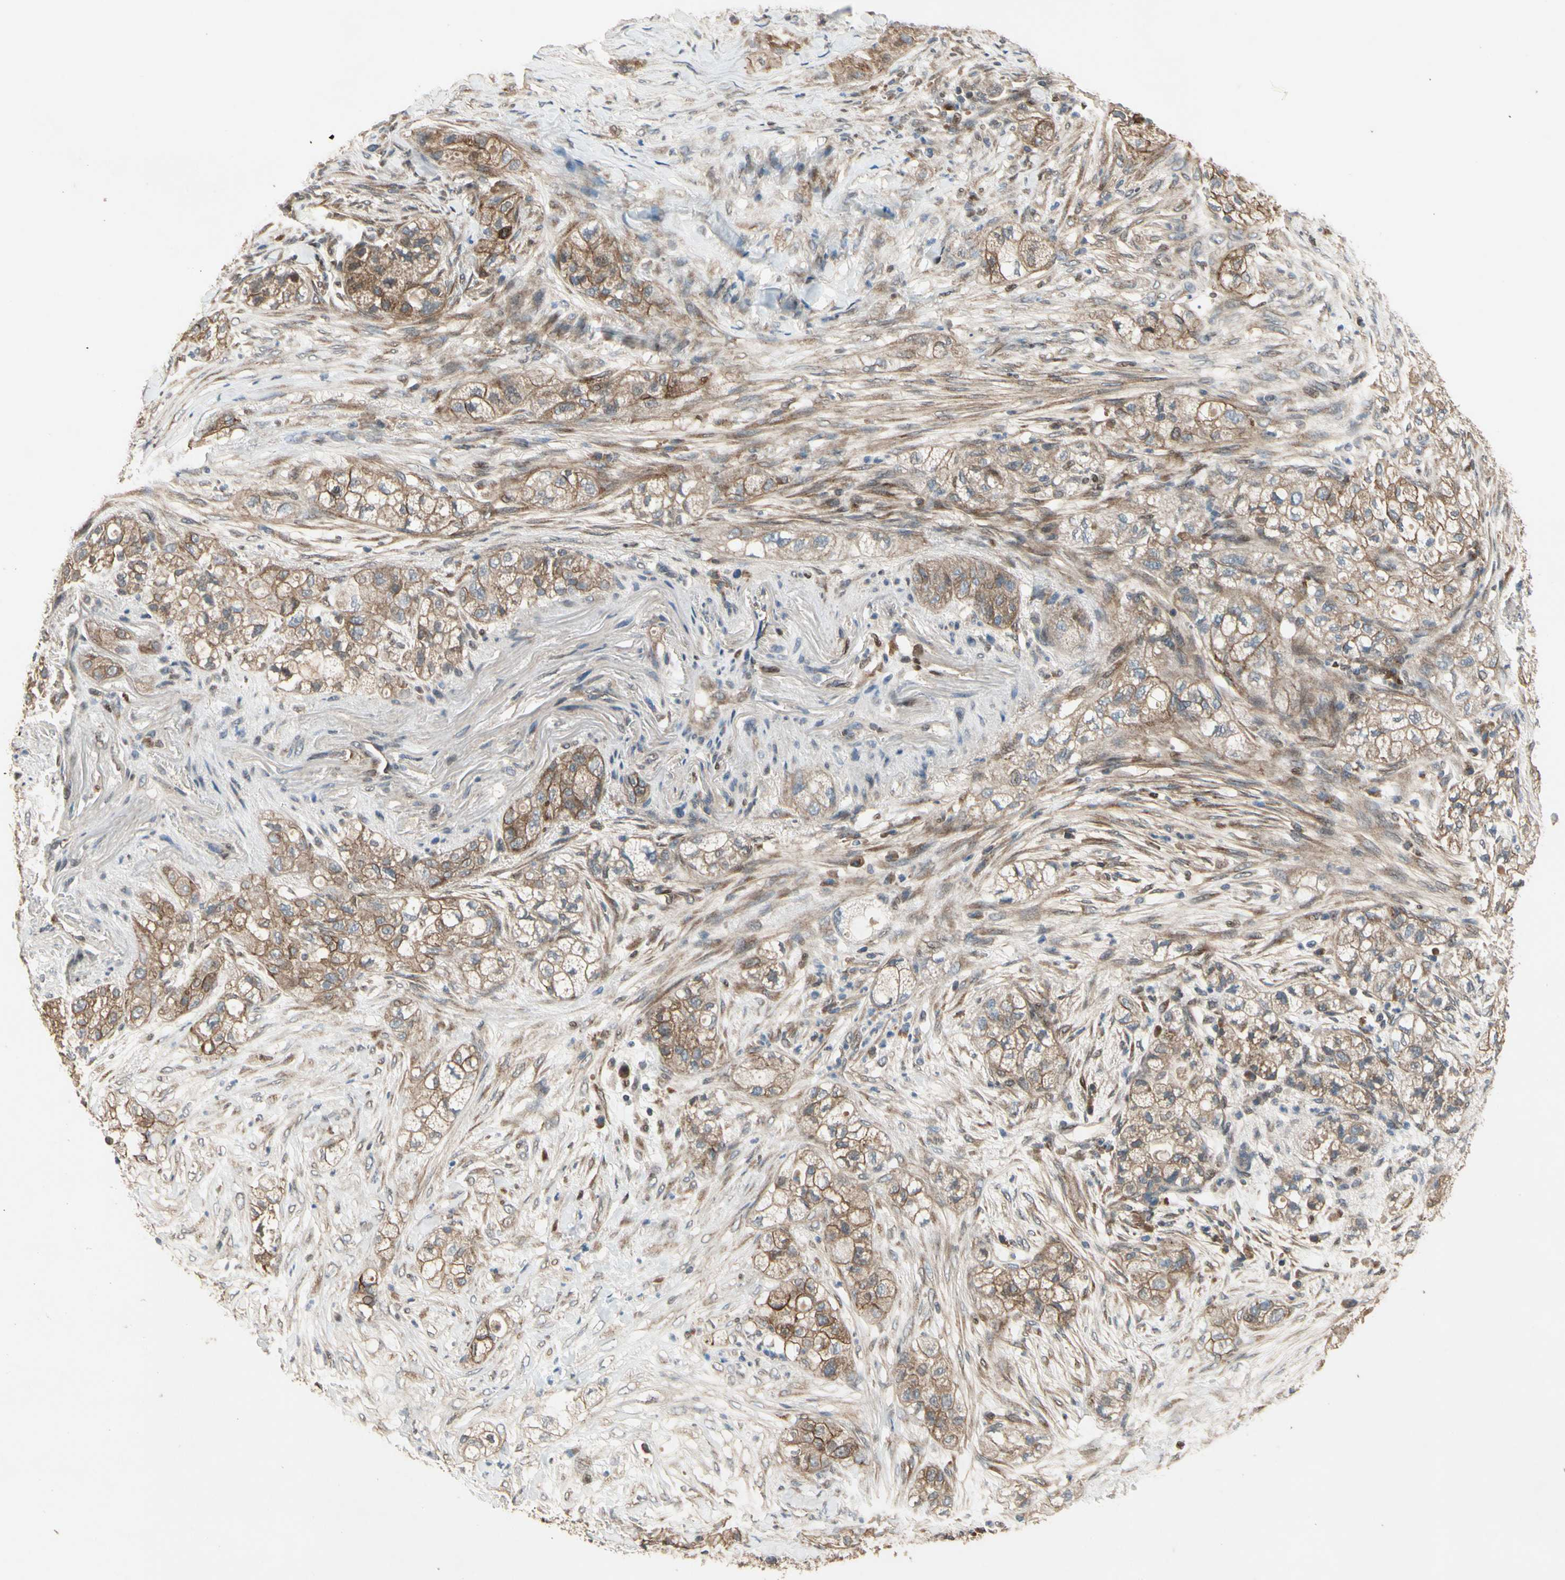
{"staining": {"intensity": "moderate", "quantity": ">75%", "location": "cytoplasmic/membranous"}, "tissue": "pancreatic cancer", "cell_type": "Tumor cells", "image_type": "cancer", "snomed": [{"axis": "morphology", "description": "Adenocarcinoma, NOS"}, {"axis": "topography", "description": "Pancreas"}], "caption": "This histopathology image reveals immunohistochemistry (IHC) staining of human pancreatic cancer, with medium moderate cytoplasmic/membranous positivity in approximately >75% of tumor cells.", "gene": "CGREF1", "patient": {"sex": "female", "age": 78}}